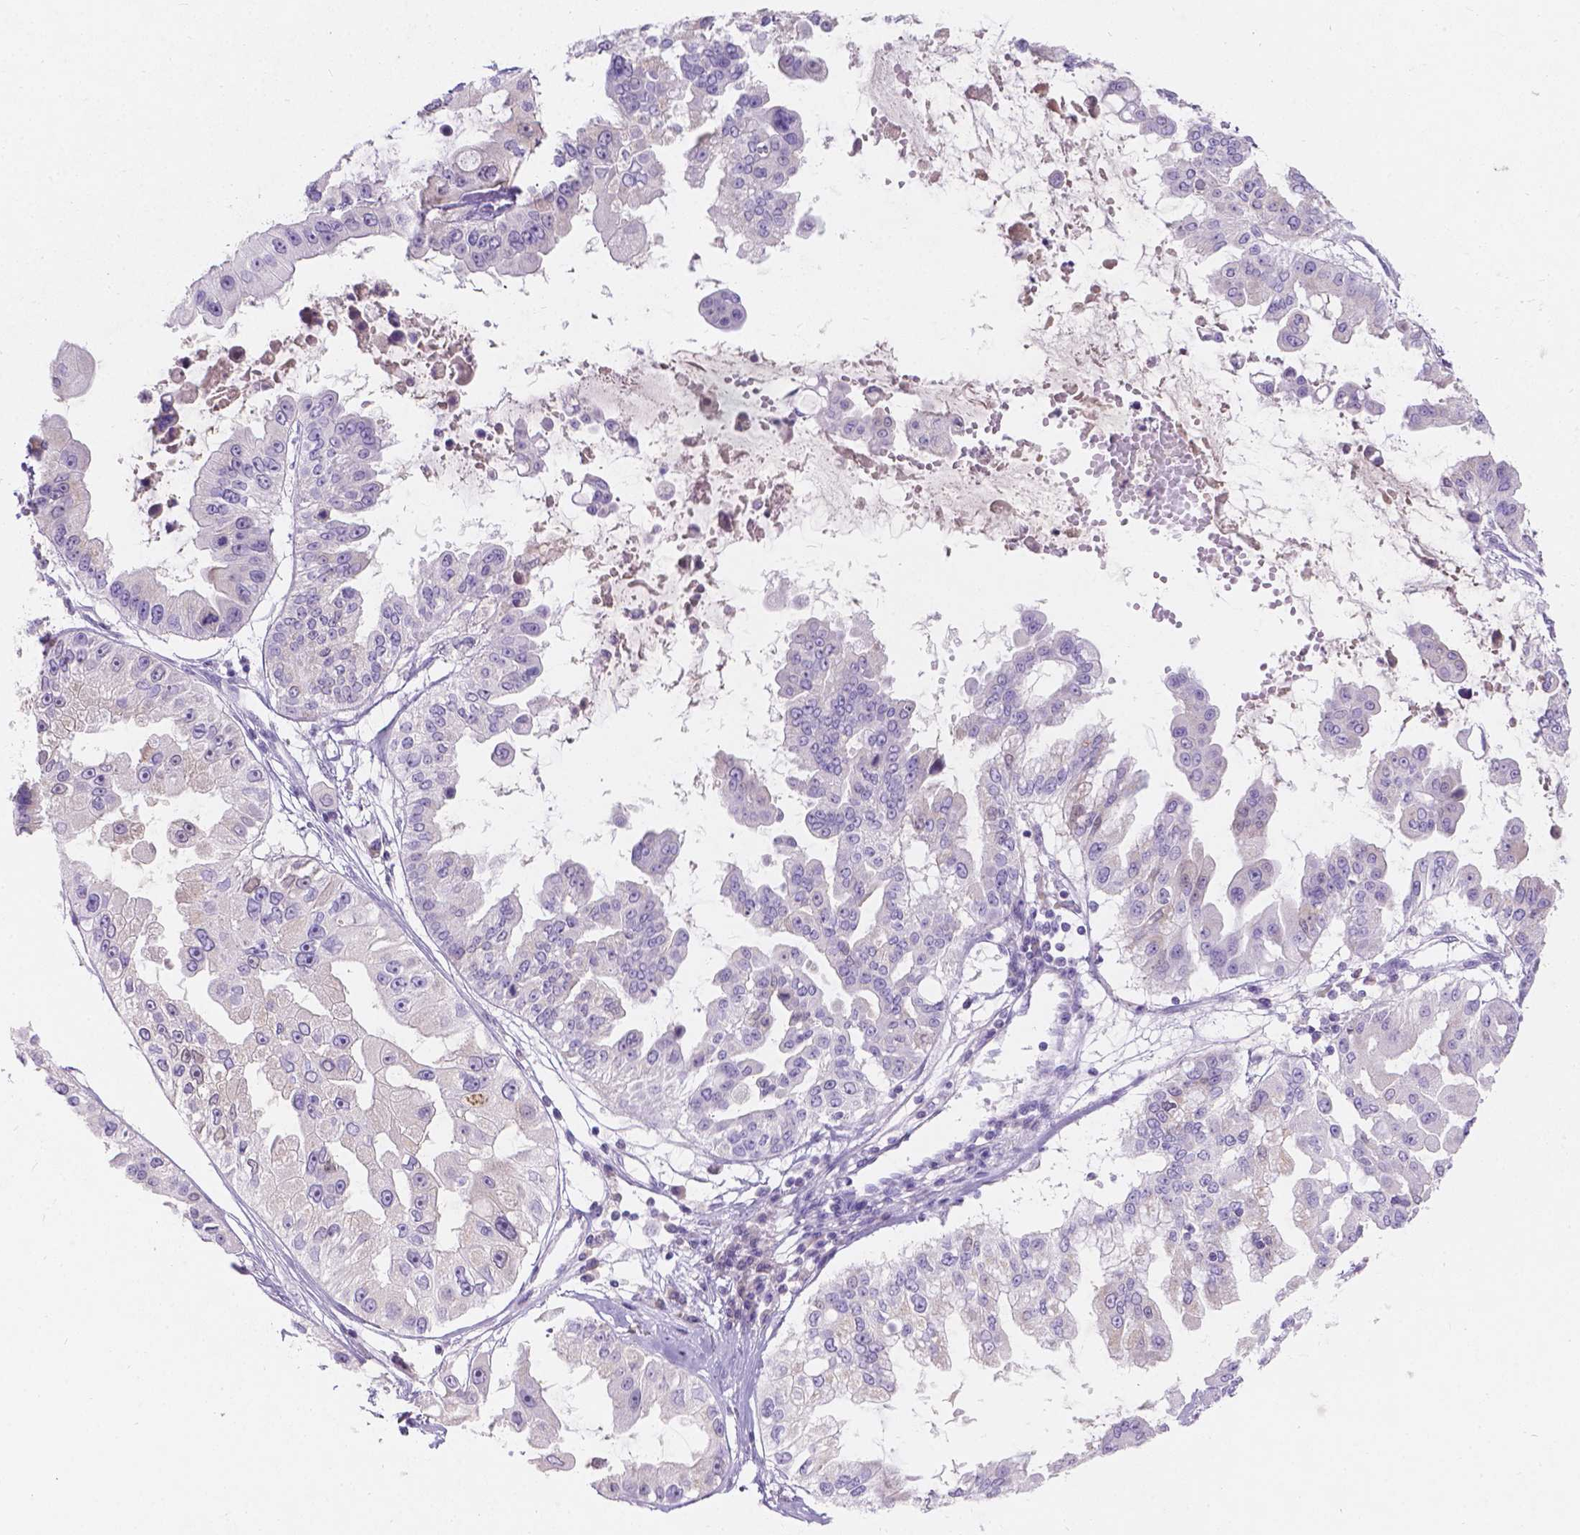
{"staining": {"intensity": "negative", "quantity": "none", "location": "none"}, "tissue": "ovarian cancer", "cell_type": "Tumor cells", "image_type": "cancer", "snomed": [{"axis": "morphology", "description": "Cystadenocarcinoma, serous, NOS"}, {"axis": "topography", "description": "Ovary"}], "caption": "Immunohistochemistry (IHC) of serous cystadenocarcinoma (ovarian) reveals no staining in tumor cells.", "gene": "GAL3ST2", "patient": {"sex": "female", "age": 56}}